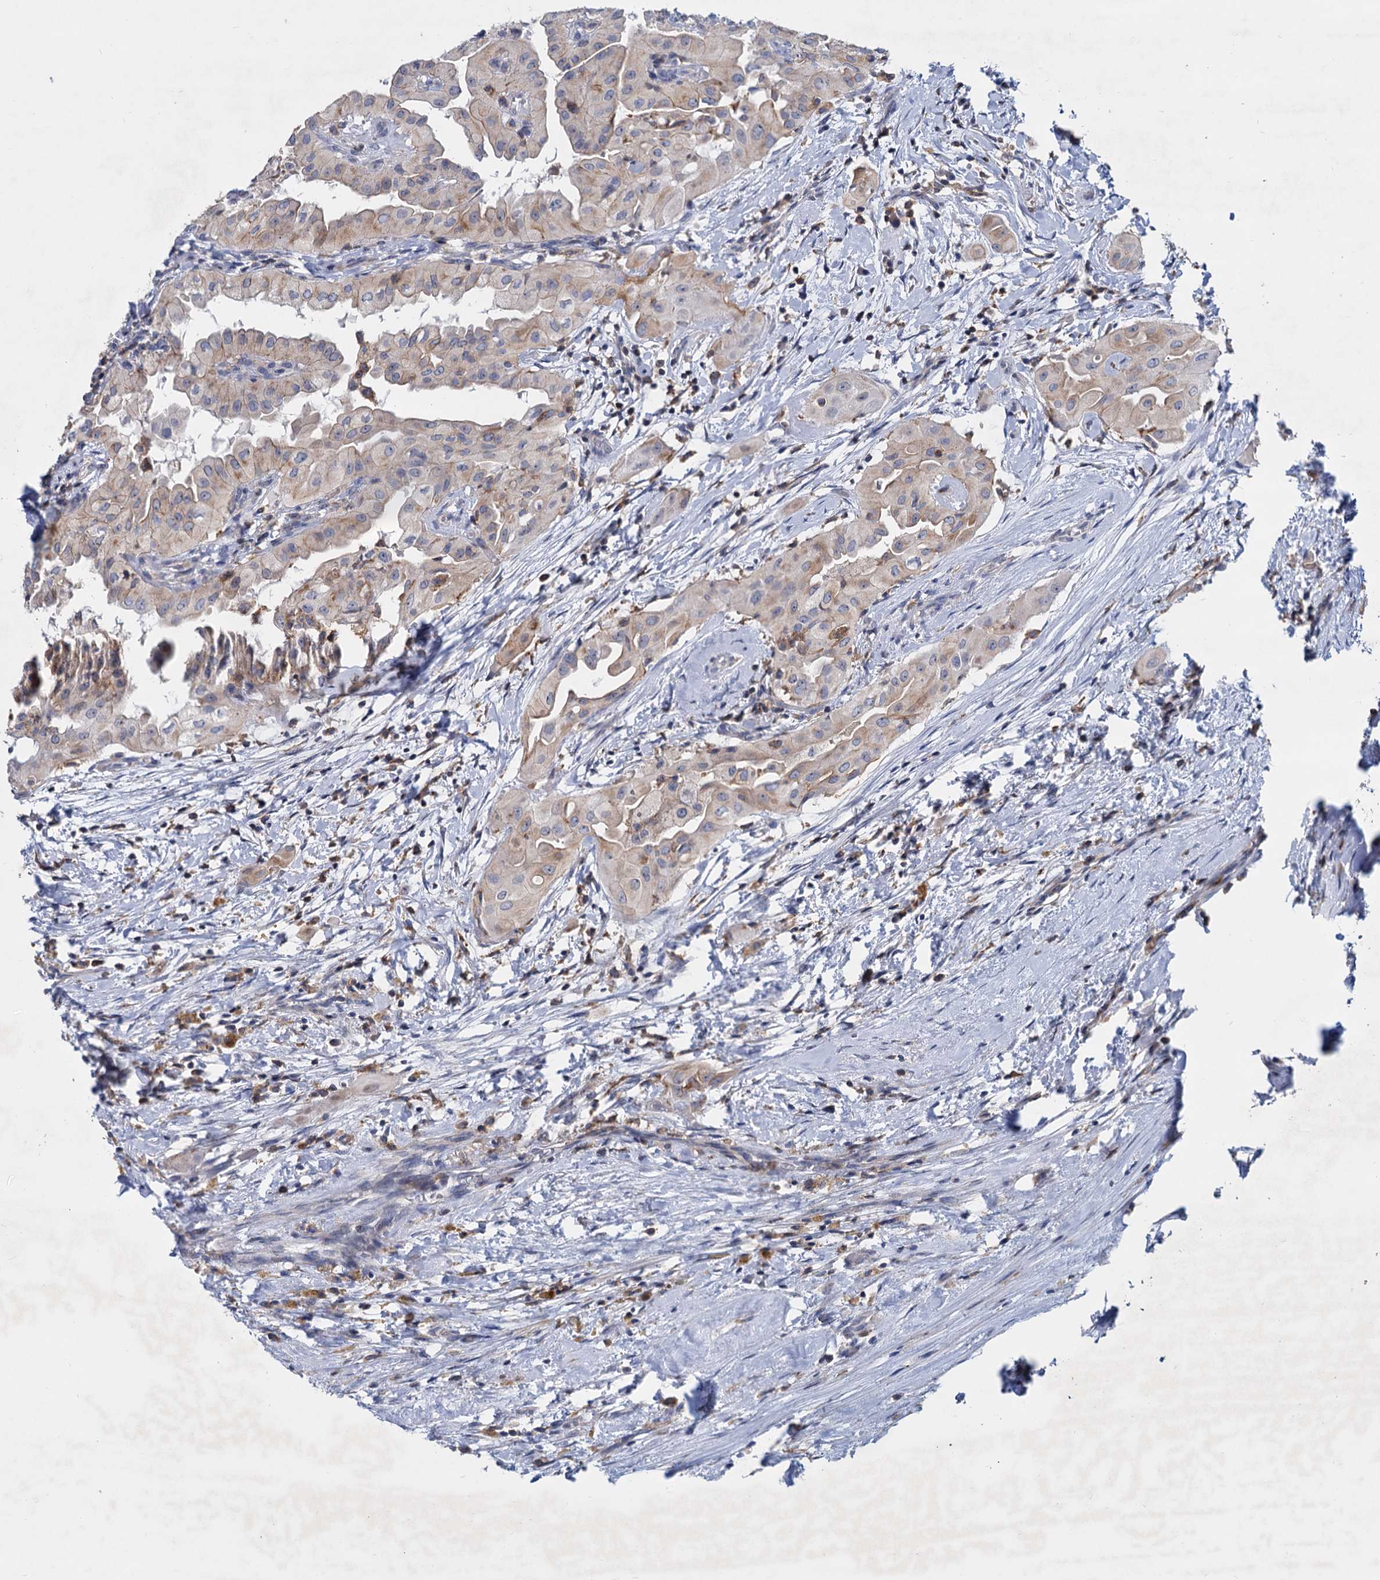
{"staining": {"intensity": "weak", "quantity": "<25%", "location": "cytoplasmic/membranous"}, "tissue": "thyroid cancer", "cell_type": "Tumor cells", "image_type": "cancer", "snomed": [{"axis": "morphology", "description": "Papillary adenocarcinoma, NOS"}, {"axis": "topography", "description": "Thyroid gland"}], "caption": "Thyroid cancer (papillary adenocarcinoma) was stained to show a protein in brown. There is no significant staining in tumor cells.", "gene": "LRCH4", "patient": {"sex": "female", "age": 59}}